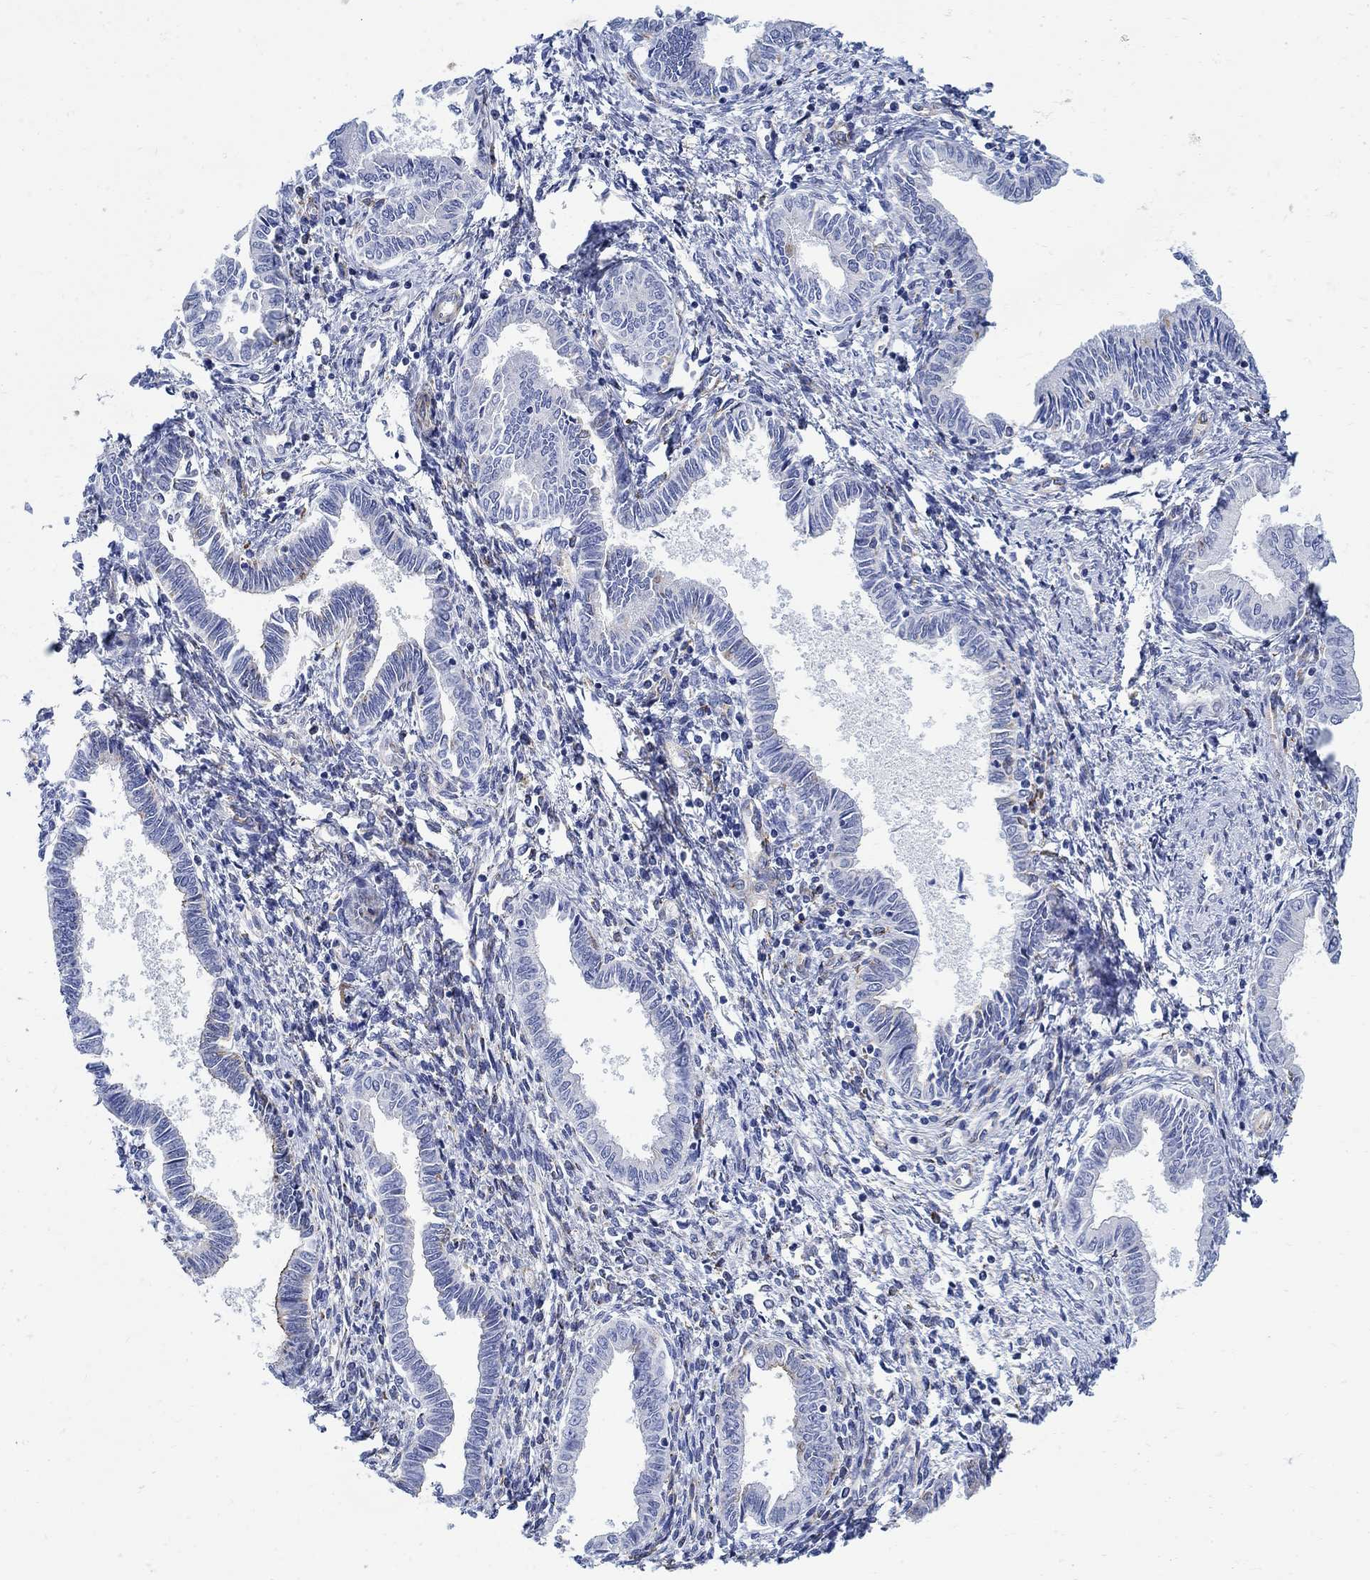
{"staining": {"intensity": "negative", "quantity": "none", "location": "none"}, "tissue": "cervical cancer", "cell_type": "Tumor cells", "image_type": "cancer", "snomed": [{"axis": "morphology", "description": "Adenocarcinoma, NOS"}, {"axis": "topography", "description": "Cervix"}], "caption": "Immunohistochemistry of cervical adenocarcinoma reveals no expression in tumor cells. Brightfield microscopy of immunohistochemistry (IHC) stained with DAB (3,3'-diaminobenzidine) (brown) and hematoxylin (blue), captured at high magnification.", "gene": "PHF21B", "patient": {"sex": "female", "age": 42}}